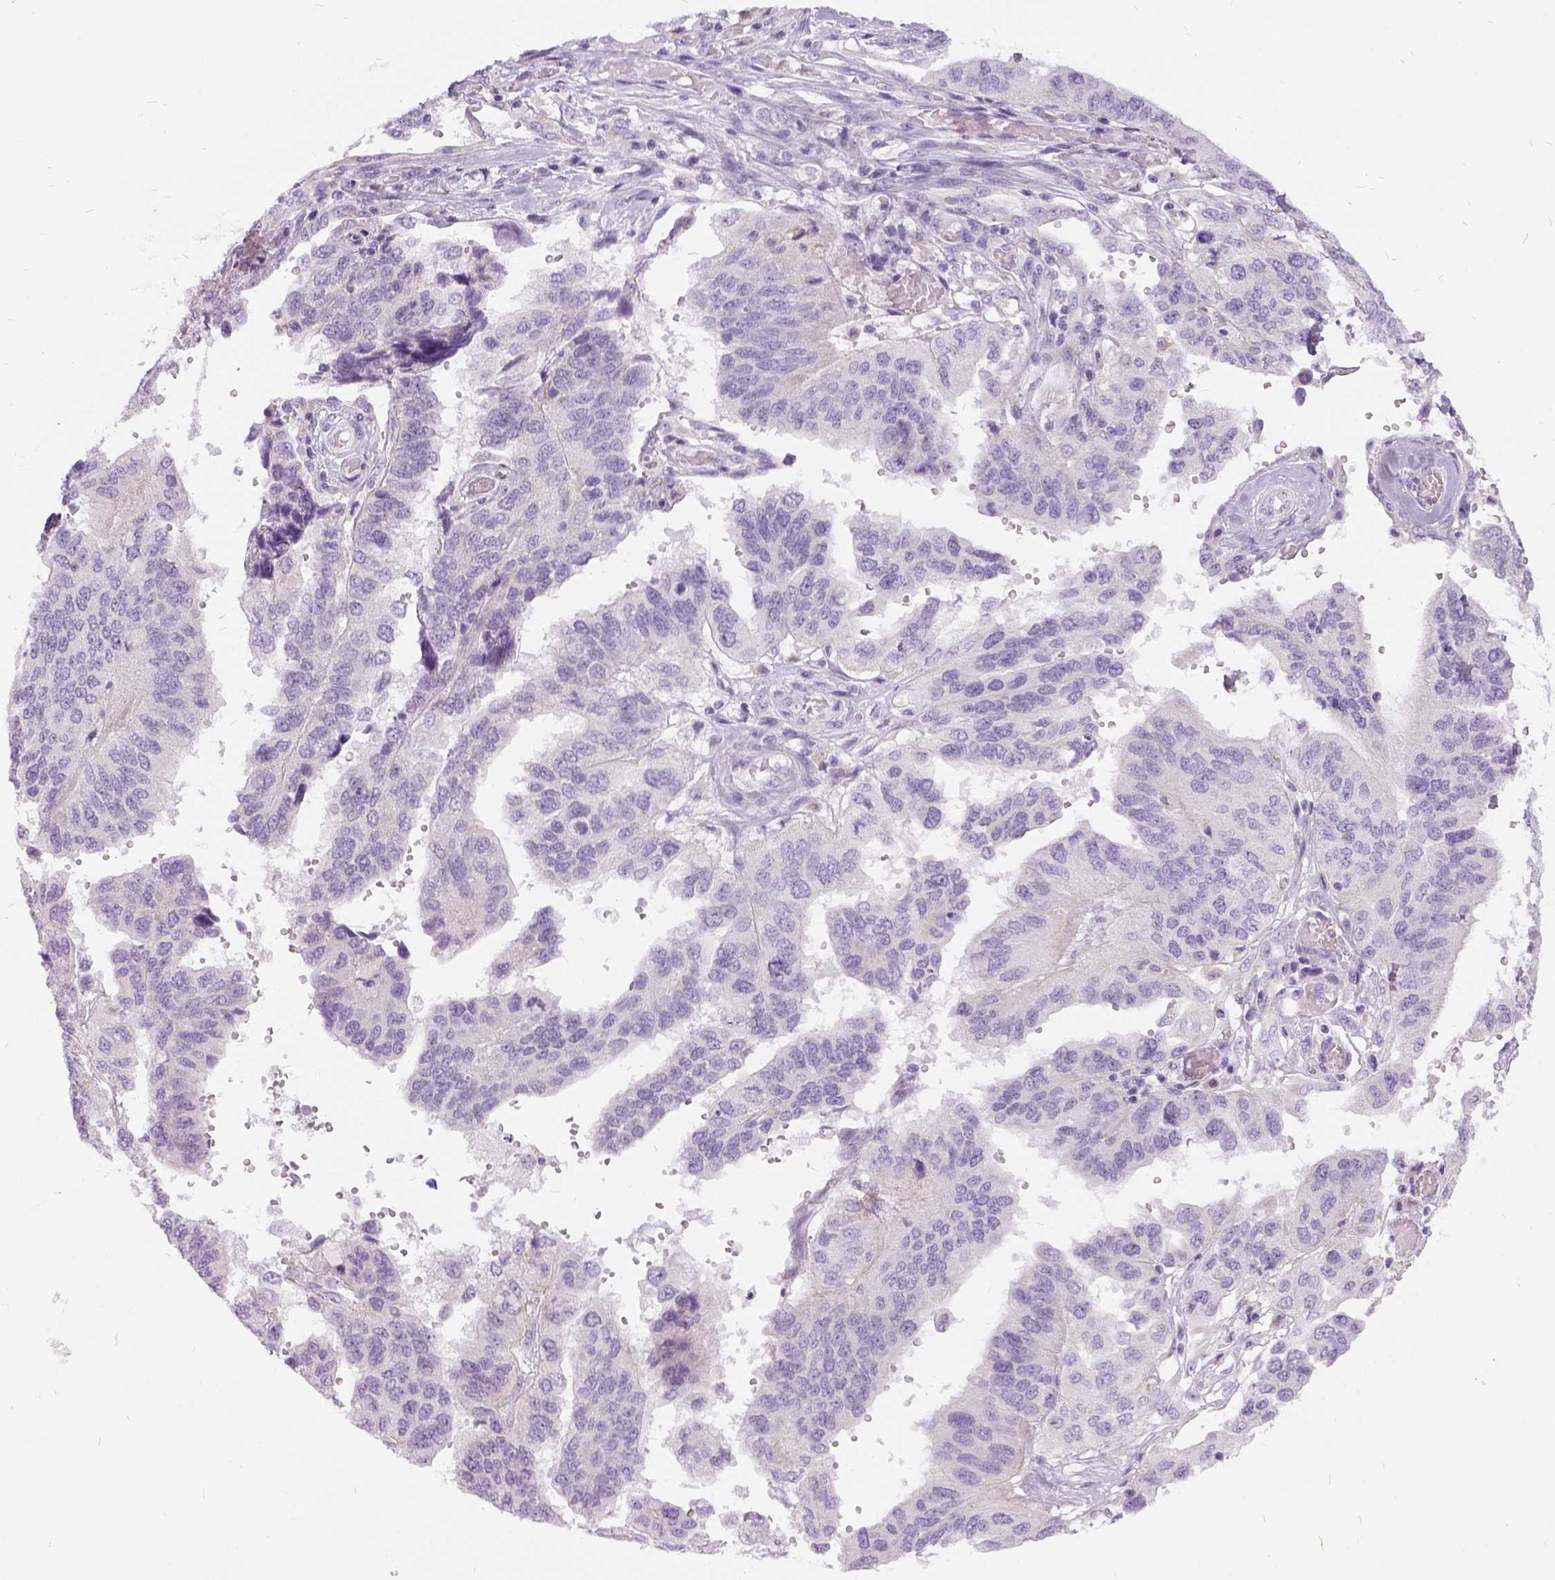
{"staining": {"intensity": "negative", "quantity": "none", "location": "none"}, "tissue": "ovarian cancer", "cell_type": "Tumor cells", "image_type": "cancer", "snomed": [{"axis": "morphology", "description": "Cystadenocarcinoma, serous, NOS"}, {"axis": "topography", "description": "Ovary"}], "caption": "This is a micrograph of immunohistochemistry staining of ovarian cancer, which shows no positivity in tumor cells. (IHC, brightfield microscopy, high magnification).", "gene": "FDX1", "patient": {"sex": "female", "age": 79}}